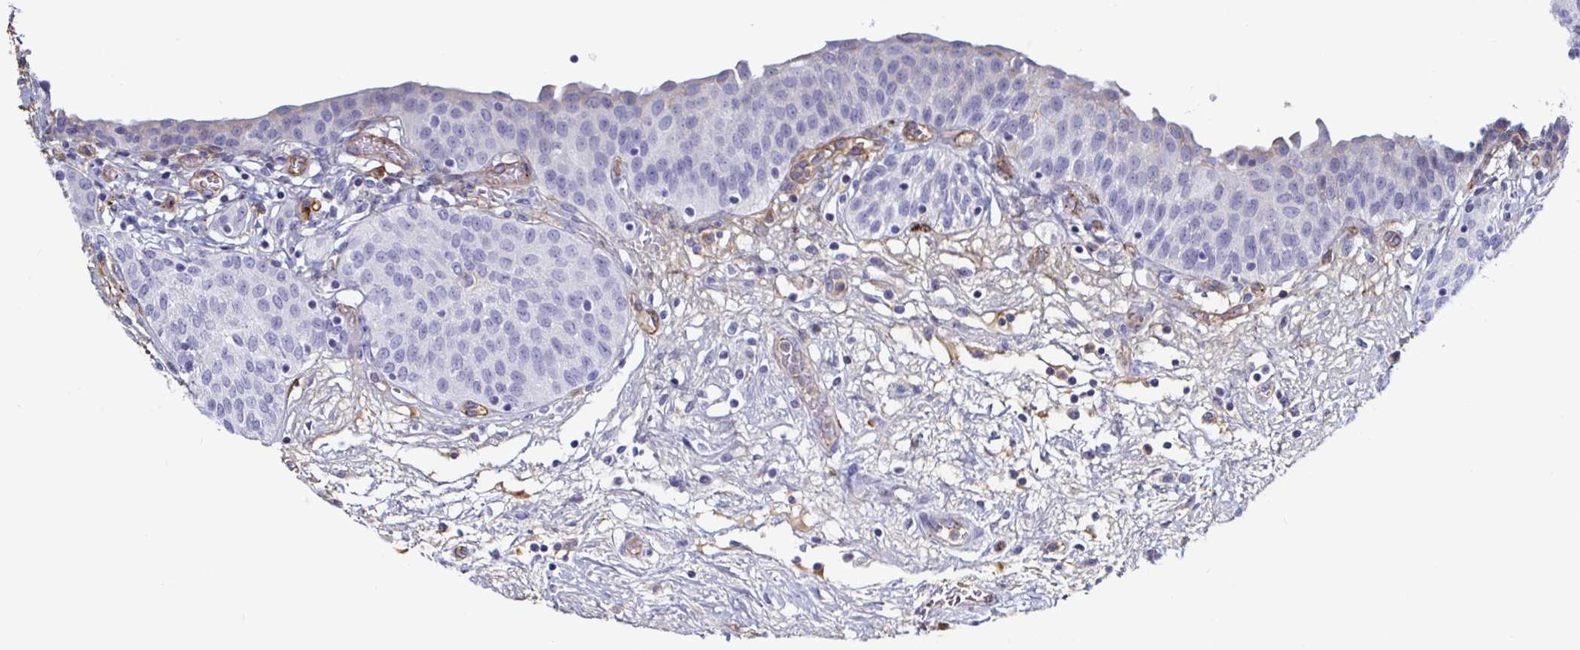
{"staining": {"intensity": "negative", "quantity": "none", "location": "none"}, "tissue": "urinary bladder", "cell_type": "Urothelial cells", "image_type": "normal", "snomed": [{"axis": "morphology", "description": "Normal tissue, NOS"}, {"axis": "topography", "description": "Urinary bladder"}], "caption": "Image shows no protein expression in urothelial cells of unremarkable urinary bladder. (Stains: DAB IHC with hematoxylin counter stain, Microscopy: brightfield microscopy at high magnification).", "gene": "ACSBG2", "patient": {"sex": "male", "age": 68}}